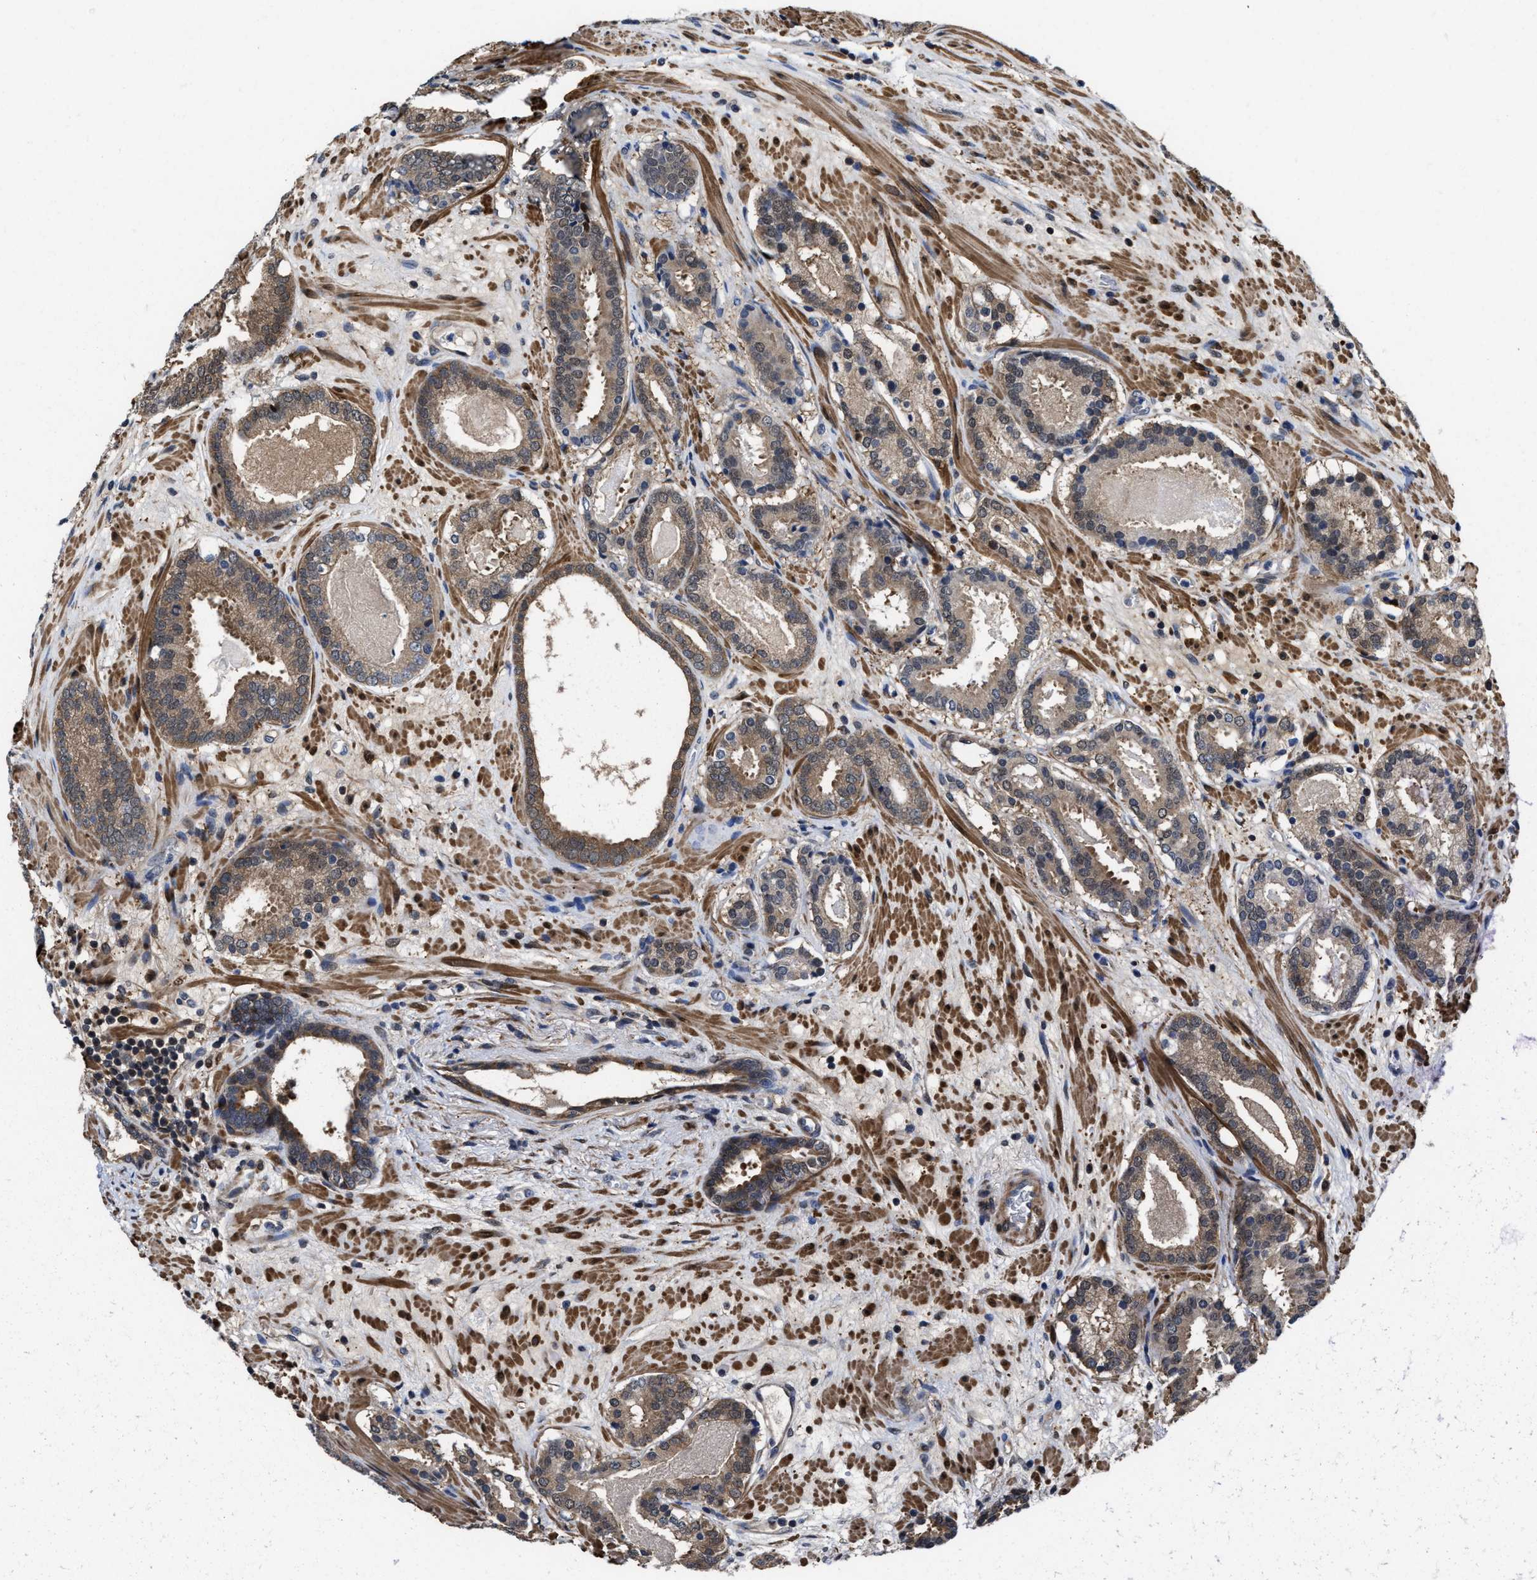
{"staining": {"intensity": "moderate", "quantity": ">75%", "location": "cytoplasmic/membranous"}, "tissue": "prostate cancer", "cell_type": "Tumor cells", "image_type": "cancer", "snomed": [{"axis": "morphology", "description": "Adenocarcinoma, Low grade"}, {"axis": "topography", "description": "Prostate"}], "caption": "Prostate low-grade adenocarcinoma stained with a protein marker reveals moderate staining in tumor cells.", "gene": "KIF12", "patient": {"sex": "male", "age": 69}}